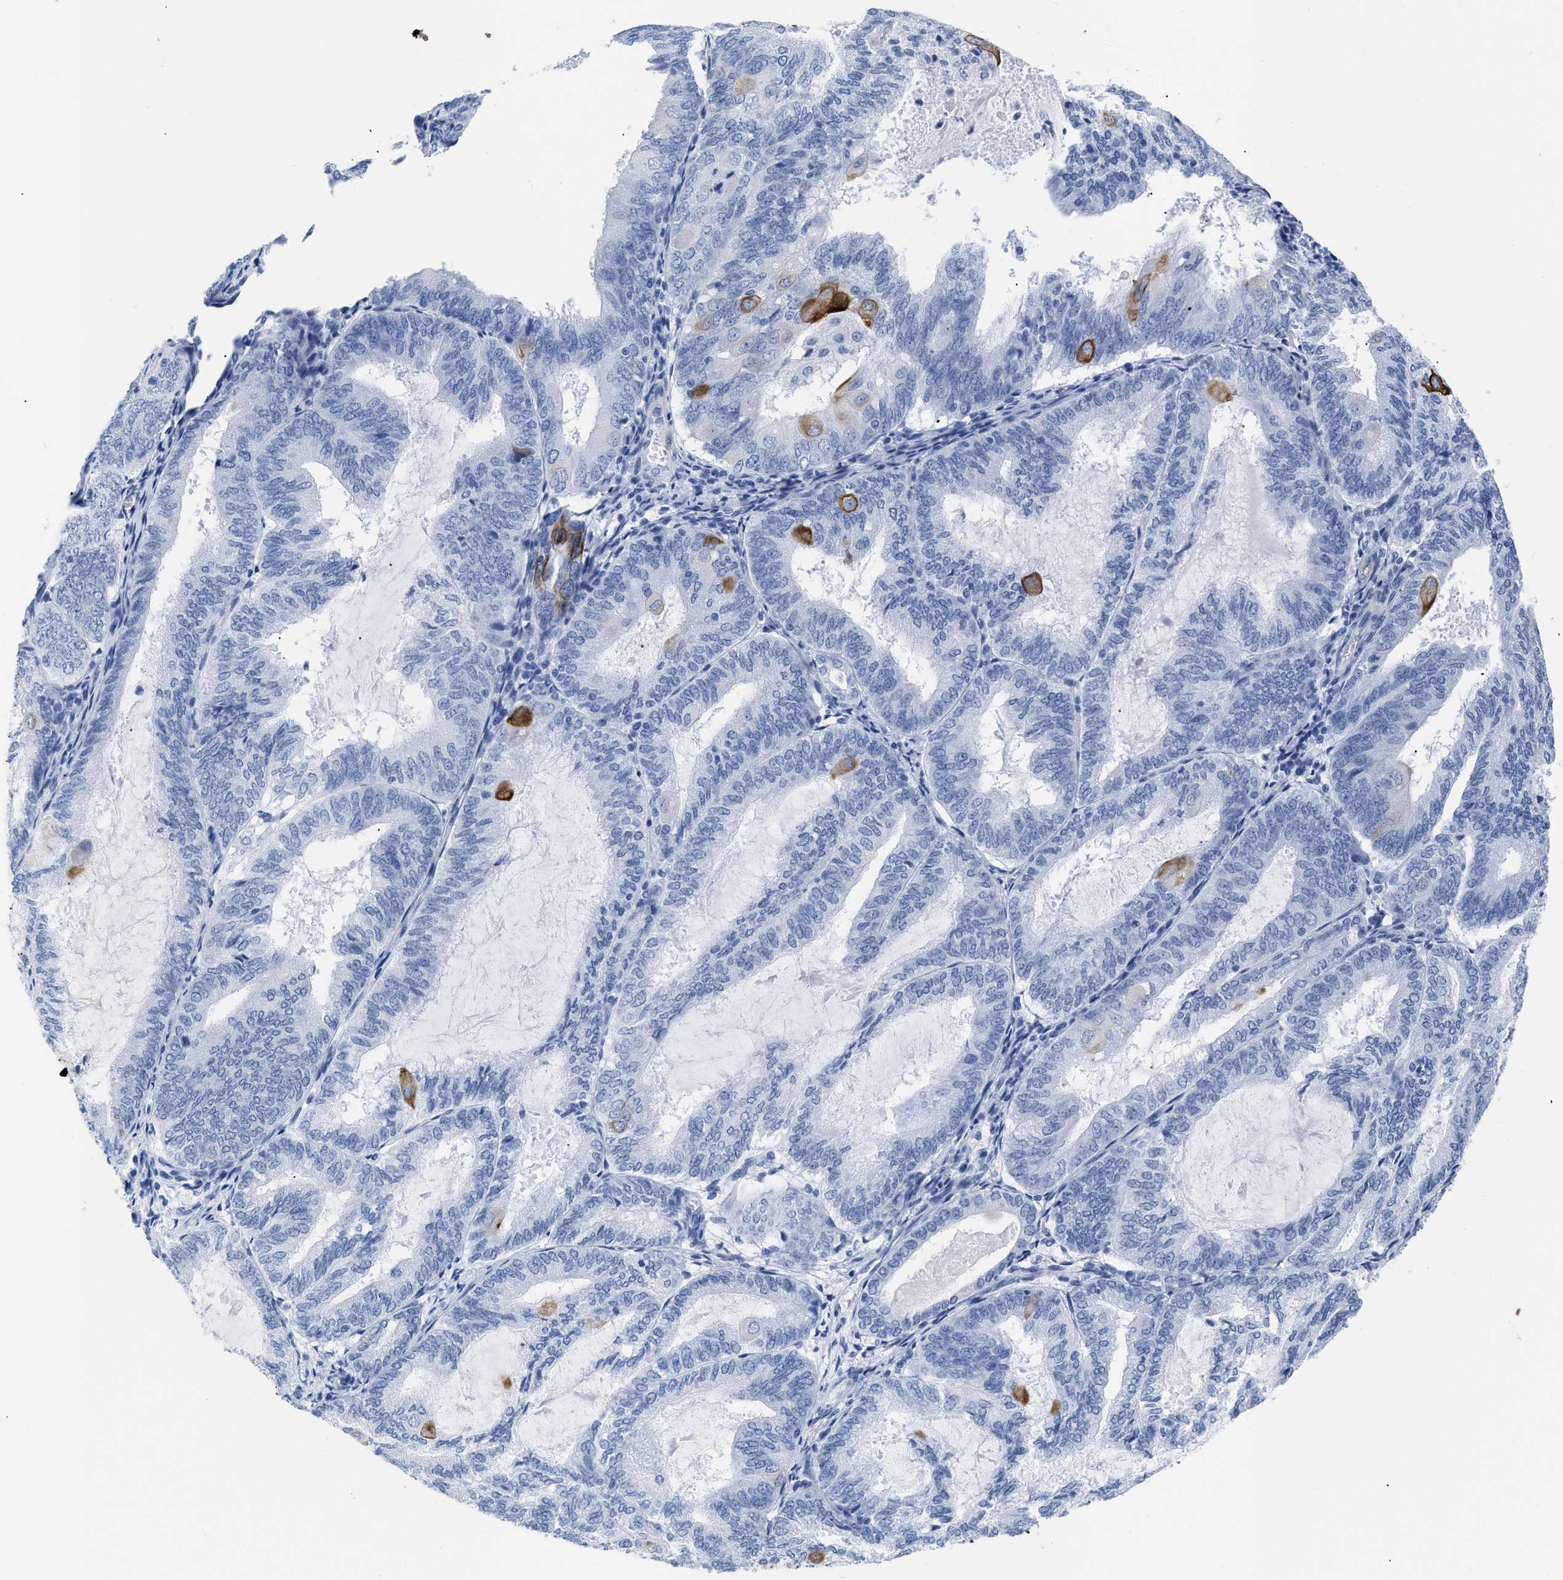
{"staining": {"intensity": "strong", "quantity": "<25%", "location": "cytoplasmic/membranous"}, "tissue": "endometrial cancer", "cell_type": "Tumor cells", "image_type": "cancer", "snomed": [{"axis": "morphology", "description": "Adenocarcinoma, NOS"}, {"axis": "topography", "description": "Endometrium"}], "caption": "Protein analysis of endometrial adenocarcinoma tissue reveals strong cytoplasmic/membranous staining in about <25% of tumor cells. The protein is shown in brown color, while the nuclei are stained blue.", "gene": "DUSP26", "patient": {"sex": "female", "age": 81}}